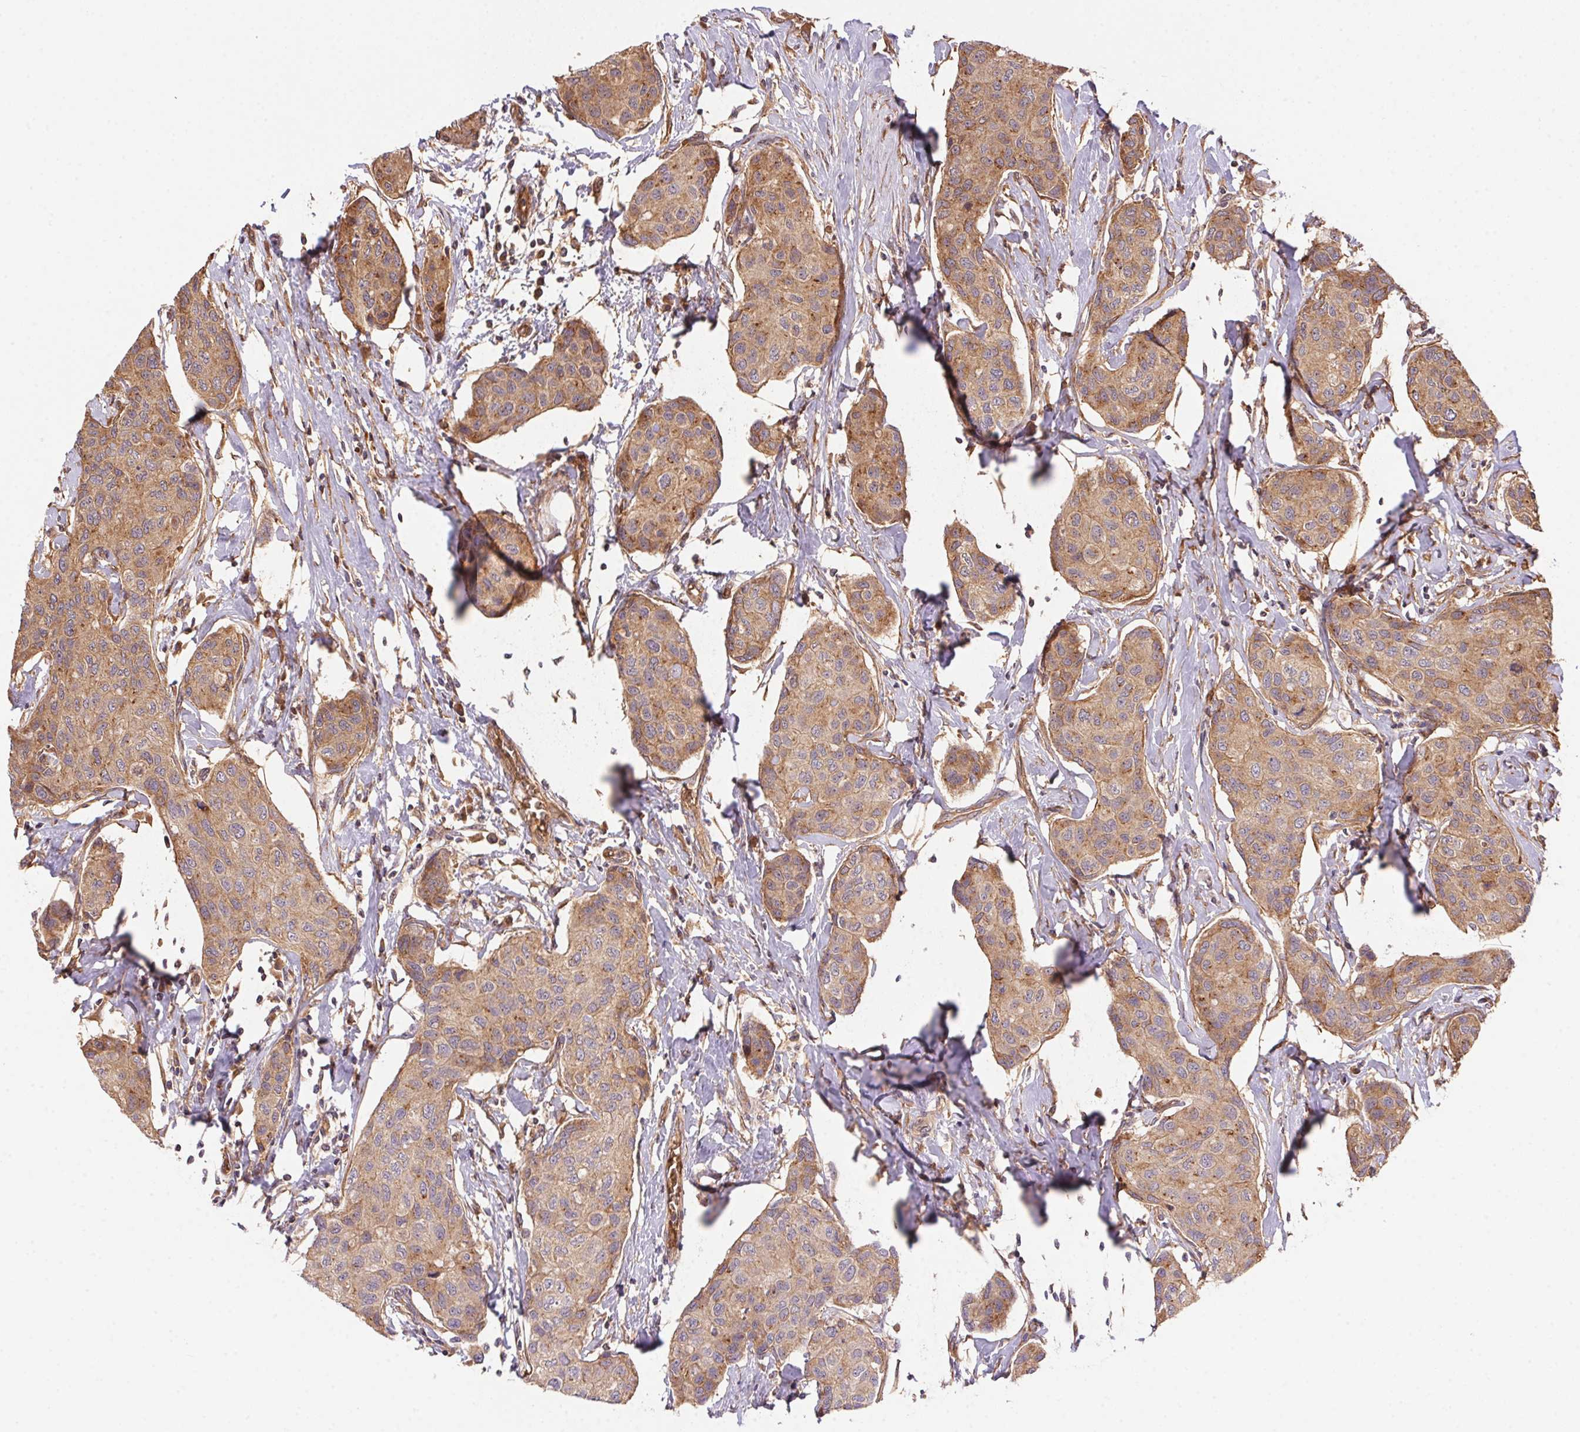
{"staining": {"intensity": "moderate", "quantity": ">75%", "location": "cytoplasmic/membranous"}, "tissue": "breast cancer", "cell_type": "Tumor cells", "image_type": "cancer", "snomed": [{"axis": "morphology", "description": "Duct carcinoma"}, {"axis": "topography", "description": "Breast"}], "caption": "Breast cancer (infiltrating ductal carcinoma) was stained to show a protein in brown. There is medium levels of moderate cytoplasmic/membranous staining in approximately >75% of tumor cells.", "gene": "USE1", "patient": {"sex": "female", "age": 80}}